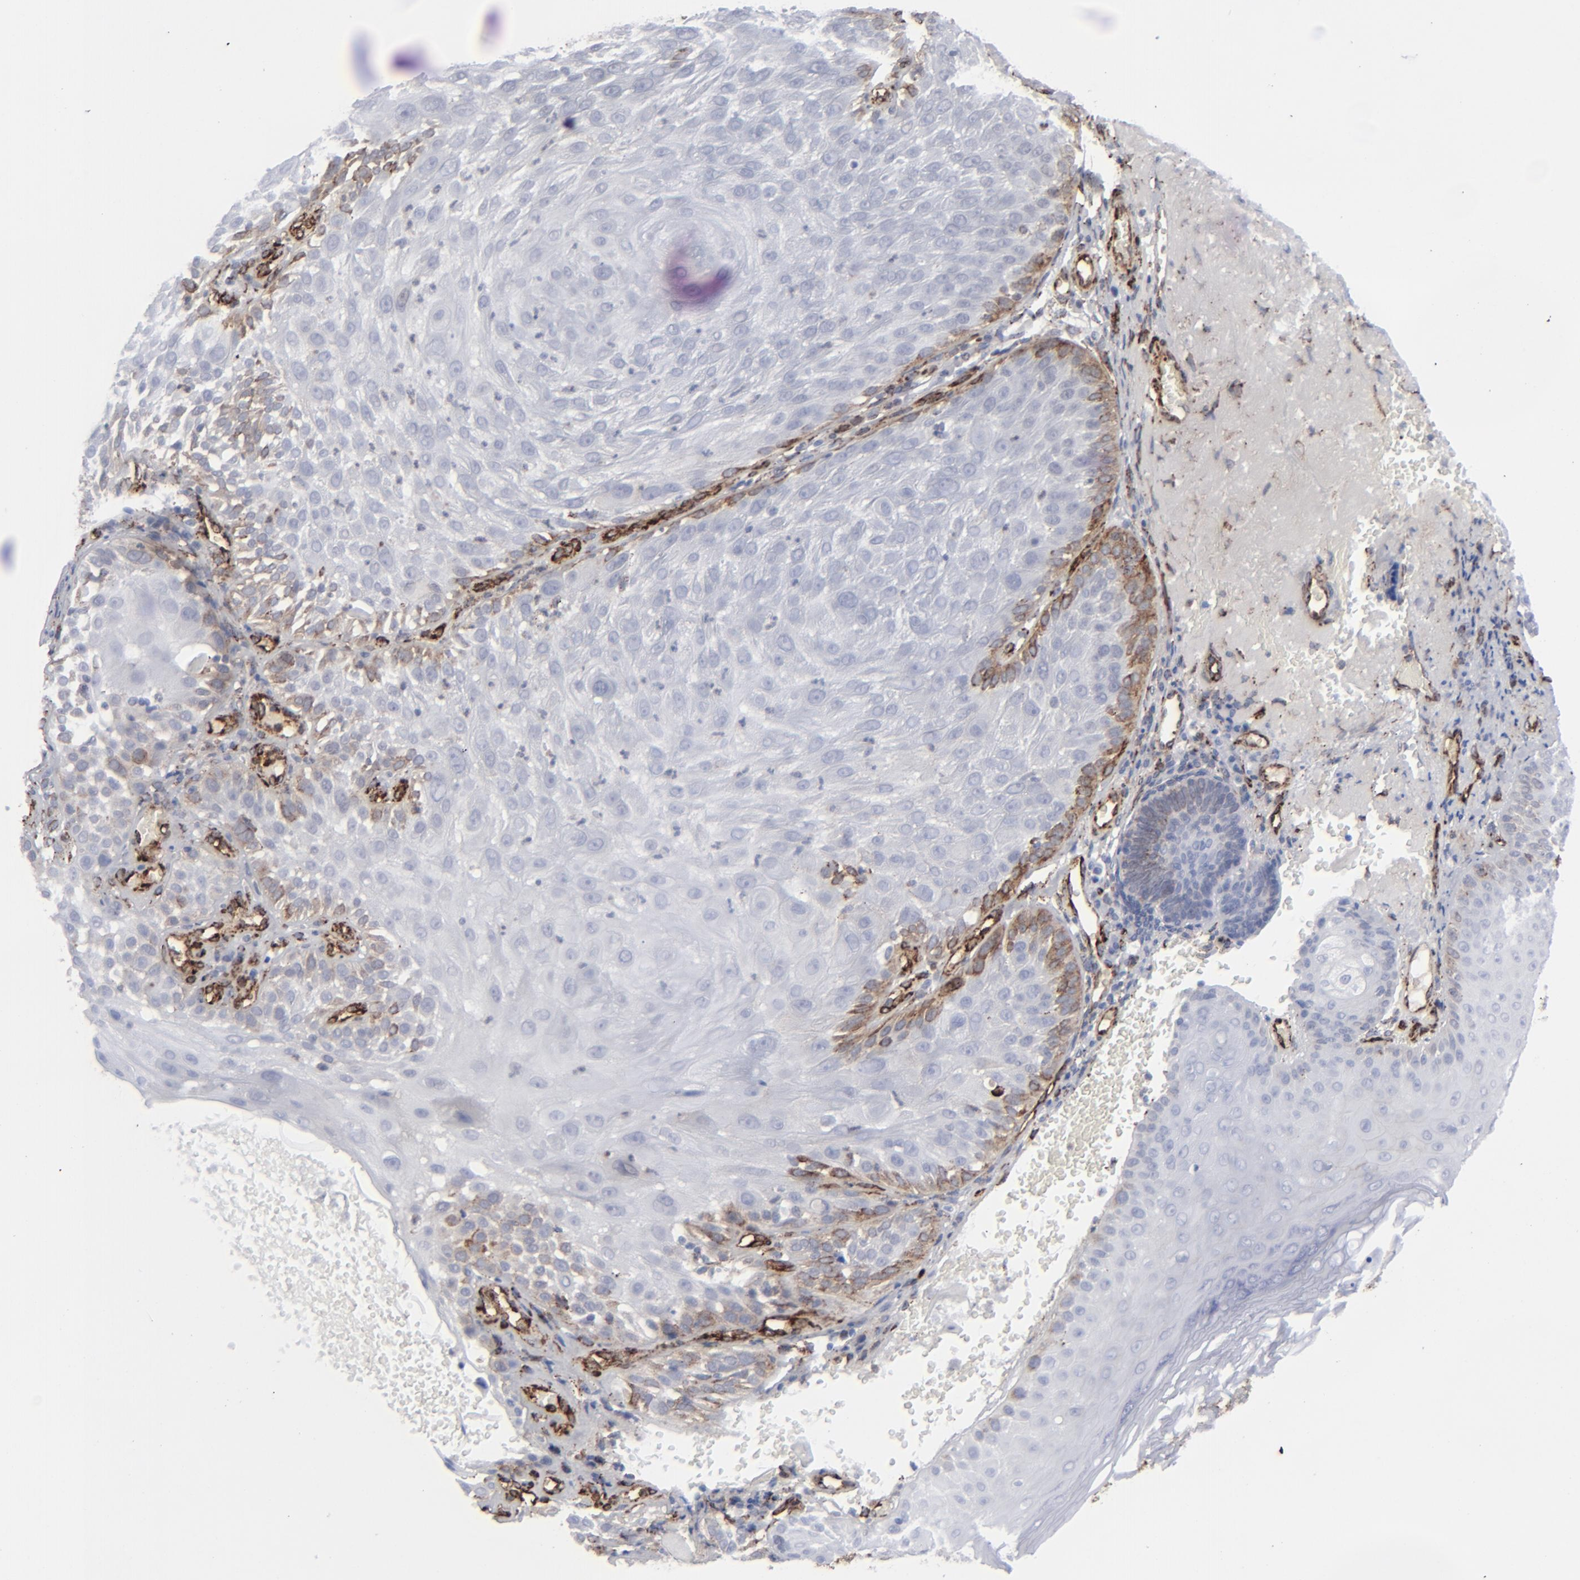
{"staining": {"intensity": "negative", "quantity": "none", "location": "none"}, "tissue": "skin cancer", "cell_type": "Tumor cells", "image_type": "cancer", "snomed": [{"axis": "morphology", "description": "Squamous cell carcinoma, NOS"}, {"axis": "topography", "description": "Skin"}], "caption": "The immunohistochemistry (IHC) micrograph has no significant staining in tumor cells of skin cancer (squamous cell carcinoma) tissue.", "gene": "SPARC", "patient": {"sex": "female", "age": 89}}